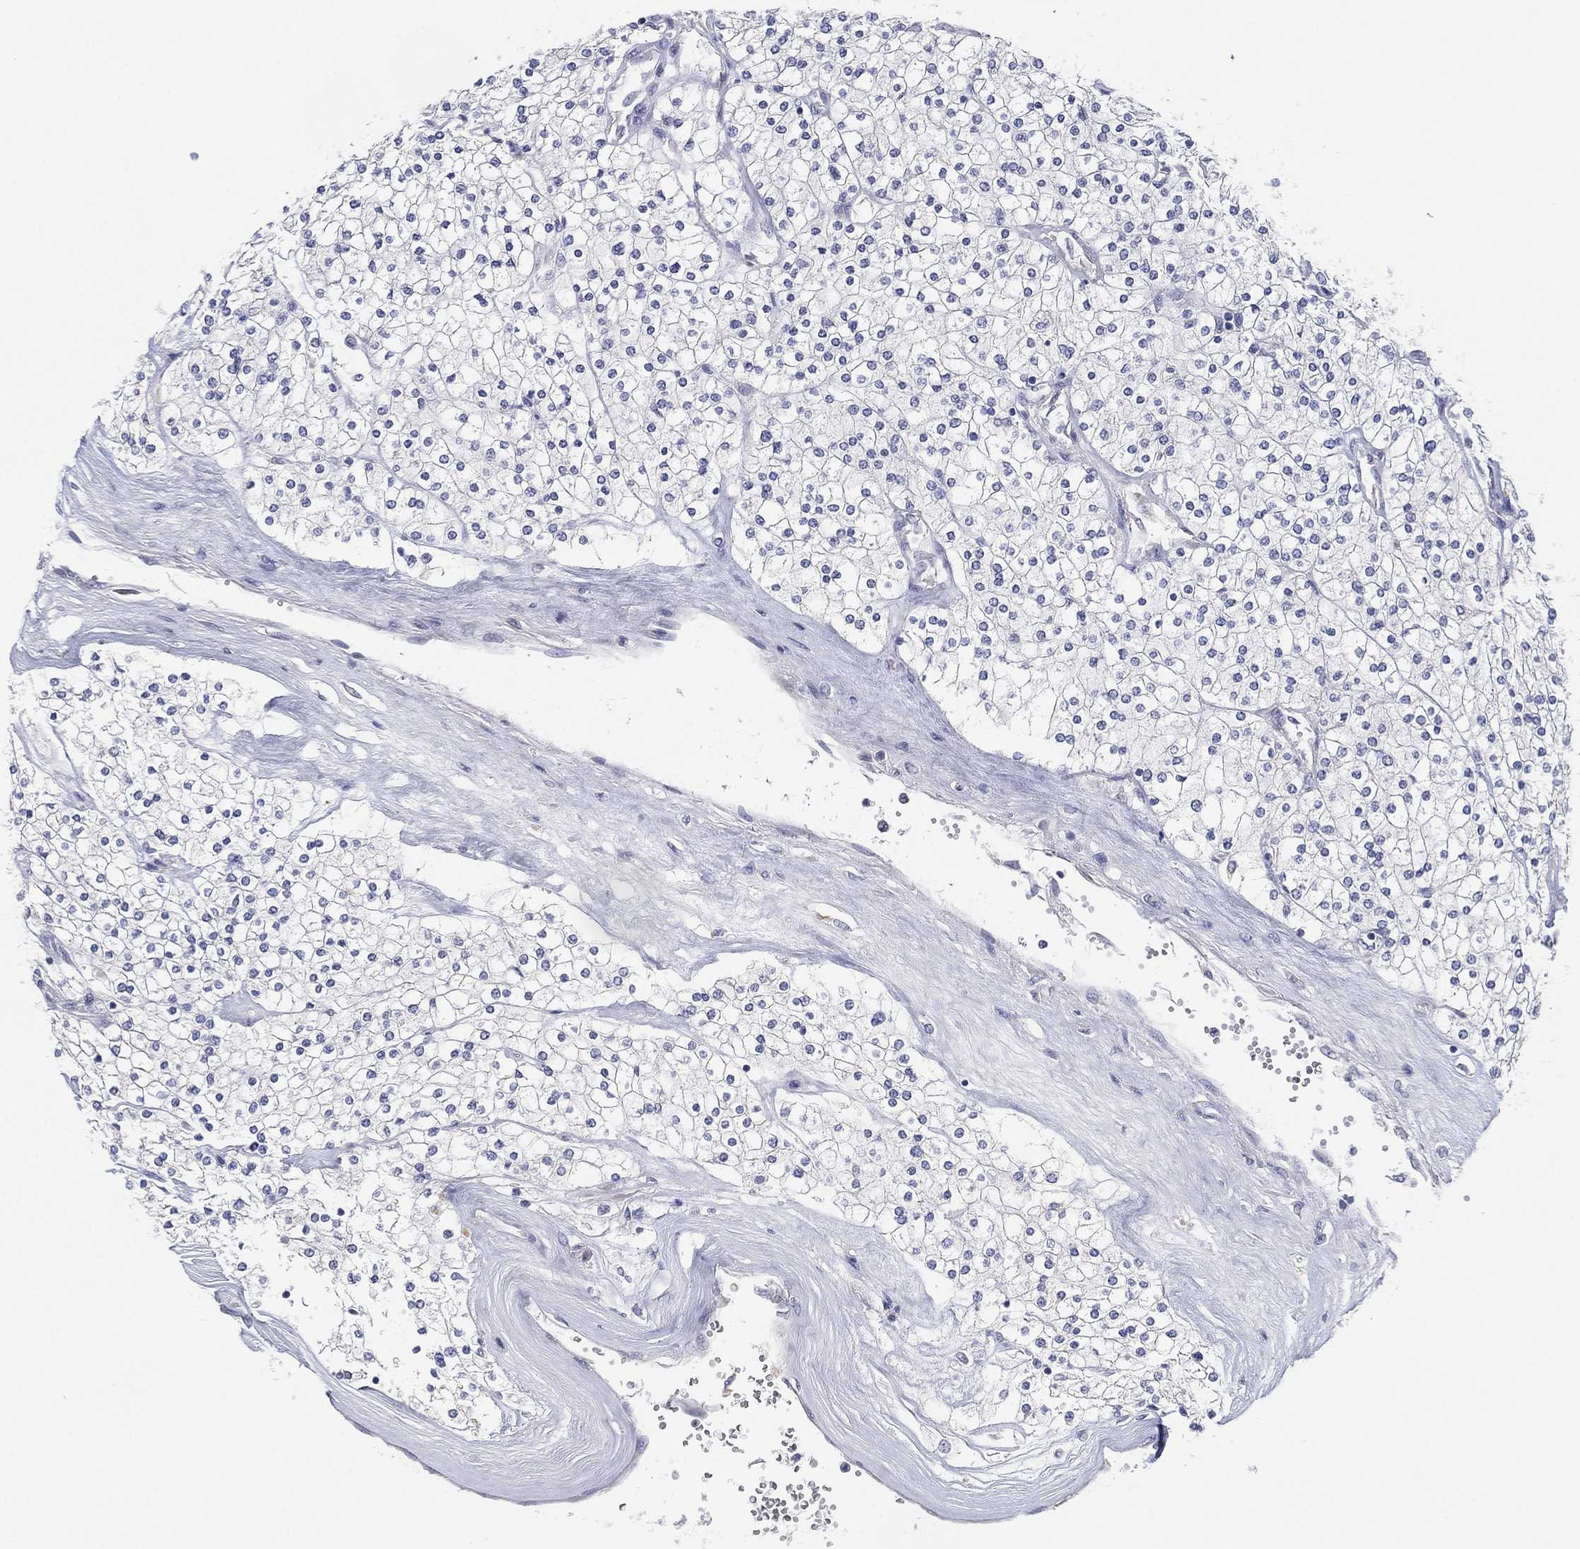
{"staining": {"intensity": "negative", "quantity": "none", "location": "none"}, "tissue": "renal cancer", "cell_type": "Tumor cells", "image_type": "cancer", "snomed": [{"axis": "morphology", "description": "Adenocarcinoma, NOS"}, {"axis": "topography", "description": "Kidney"}], "caption": "This image is of renal cancer (adenocarcinoma) stained with immunohistochemistry (IHC) to label a protein in brown with the nuclei are counter-stained blue. There is no staining in tumor cells. The staining was performed using DAB to visualize the protein expression in brown, while the nuclei were stained in blue with hematoxylin (Magnification: 20x).", "gene": "TMEM40", "patient": {"sex": "male", "age": 80}}